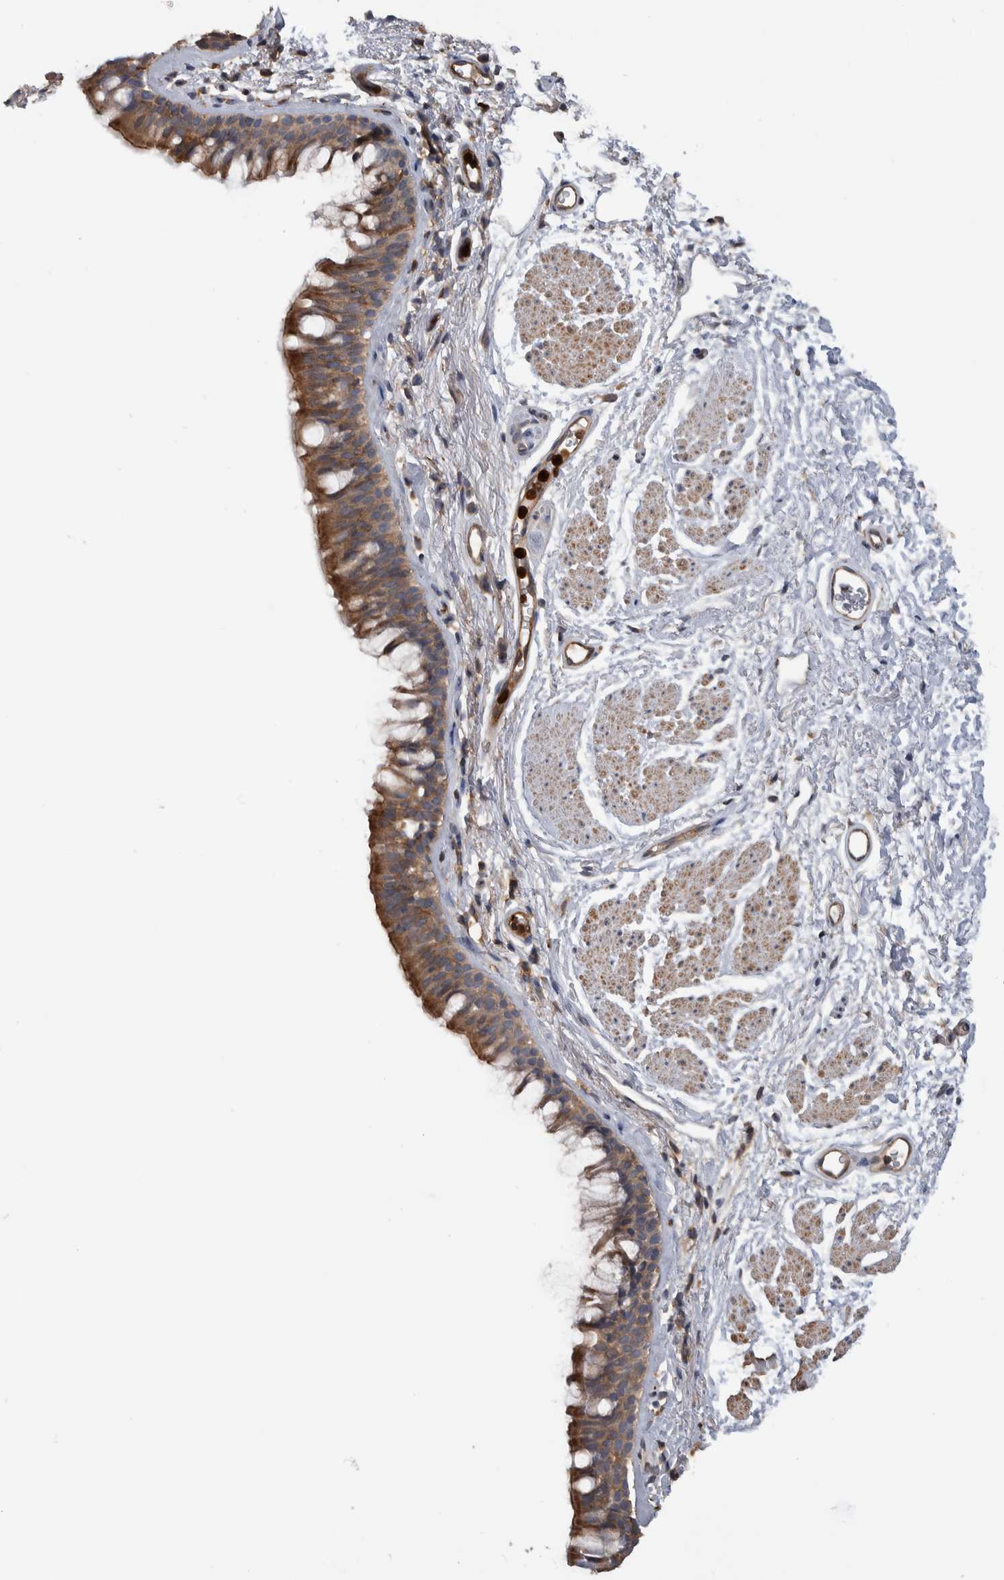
{"staining": {"intensity": "weak", "quantity": ">75%", "location": "cytoplasmic/membranous"}, "tissue": "bronchus", "cell_type": "Respiratory epithelial cells", "image_type": "normal", "snomed": [{"axis": "morphology", "description": "Normal tissue, NOS"}, {"axis": "topography", "description": "Cartilage tissue"}, {"axis": "topography", "description": "Bronchus"}], "caption": "Human bronchus stained for a protein (brown) displays weak cytoplasmic/membranous positive positivity in about >75% of respiratory epithelial cells.", "gene": "SDCBP", "patient": {"sex": "female", "age": 53}}